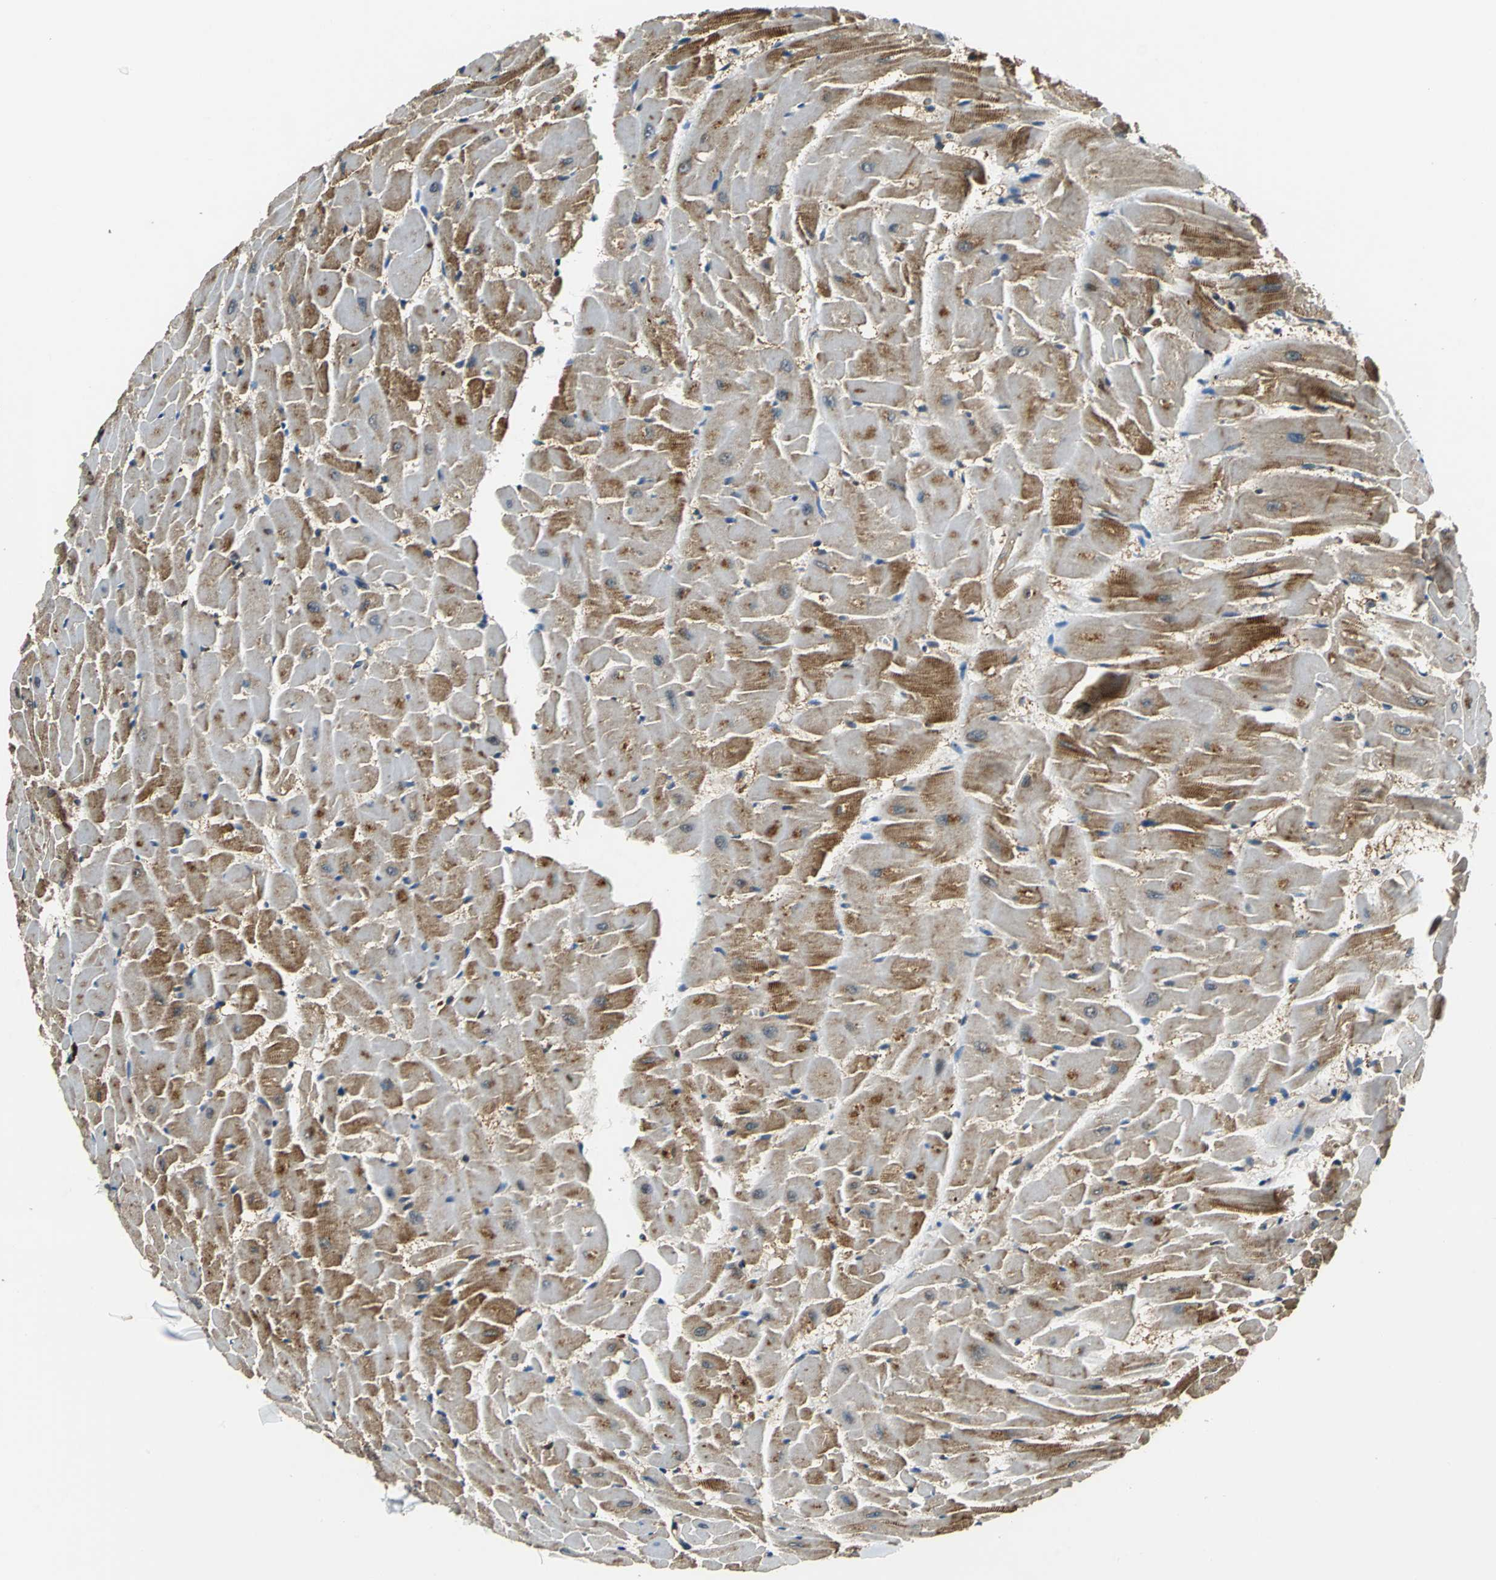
{"staining": {"intensity": "strong", "quantity": "25%-75%", "location": "cytoplasmic/membranous"}, "tissue": "heart muscle", "cell_type": "Cardiomyocytes", "image_type": "normal", "snomed": [{"axis": "morphology", "description": "Normal tissue, NOS"}, {"axis": "topography", "description": "Heart"}], "caption": "Protein expression analysis of normal heart muscle exhibits strong cytoplasmic/membranous positivity in approximately 25%-75% of cardiomyocytes. The staining is performed using DAB (3,3'-diaminobenzidine) brown chromogen to label protein expression. The nuclei are counter-stained blue using hematoxylin.", "gene": "PARVA", "patient": {"sex": "female", "age": 19}}